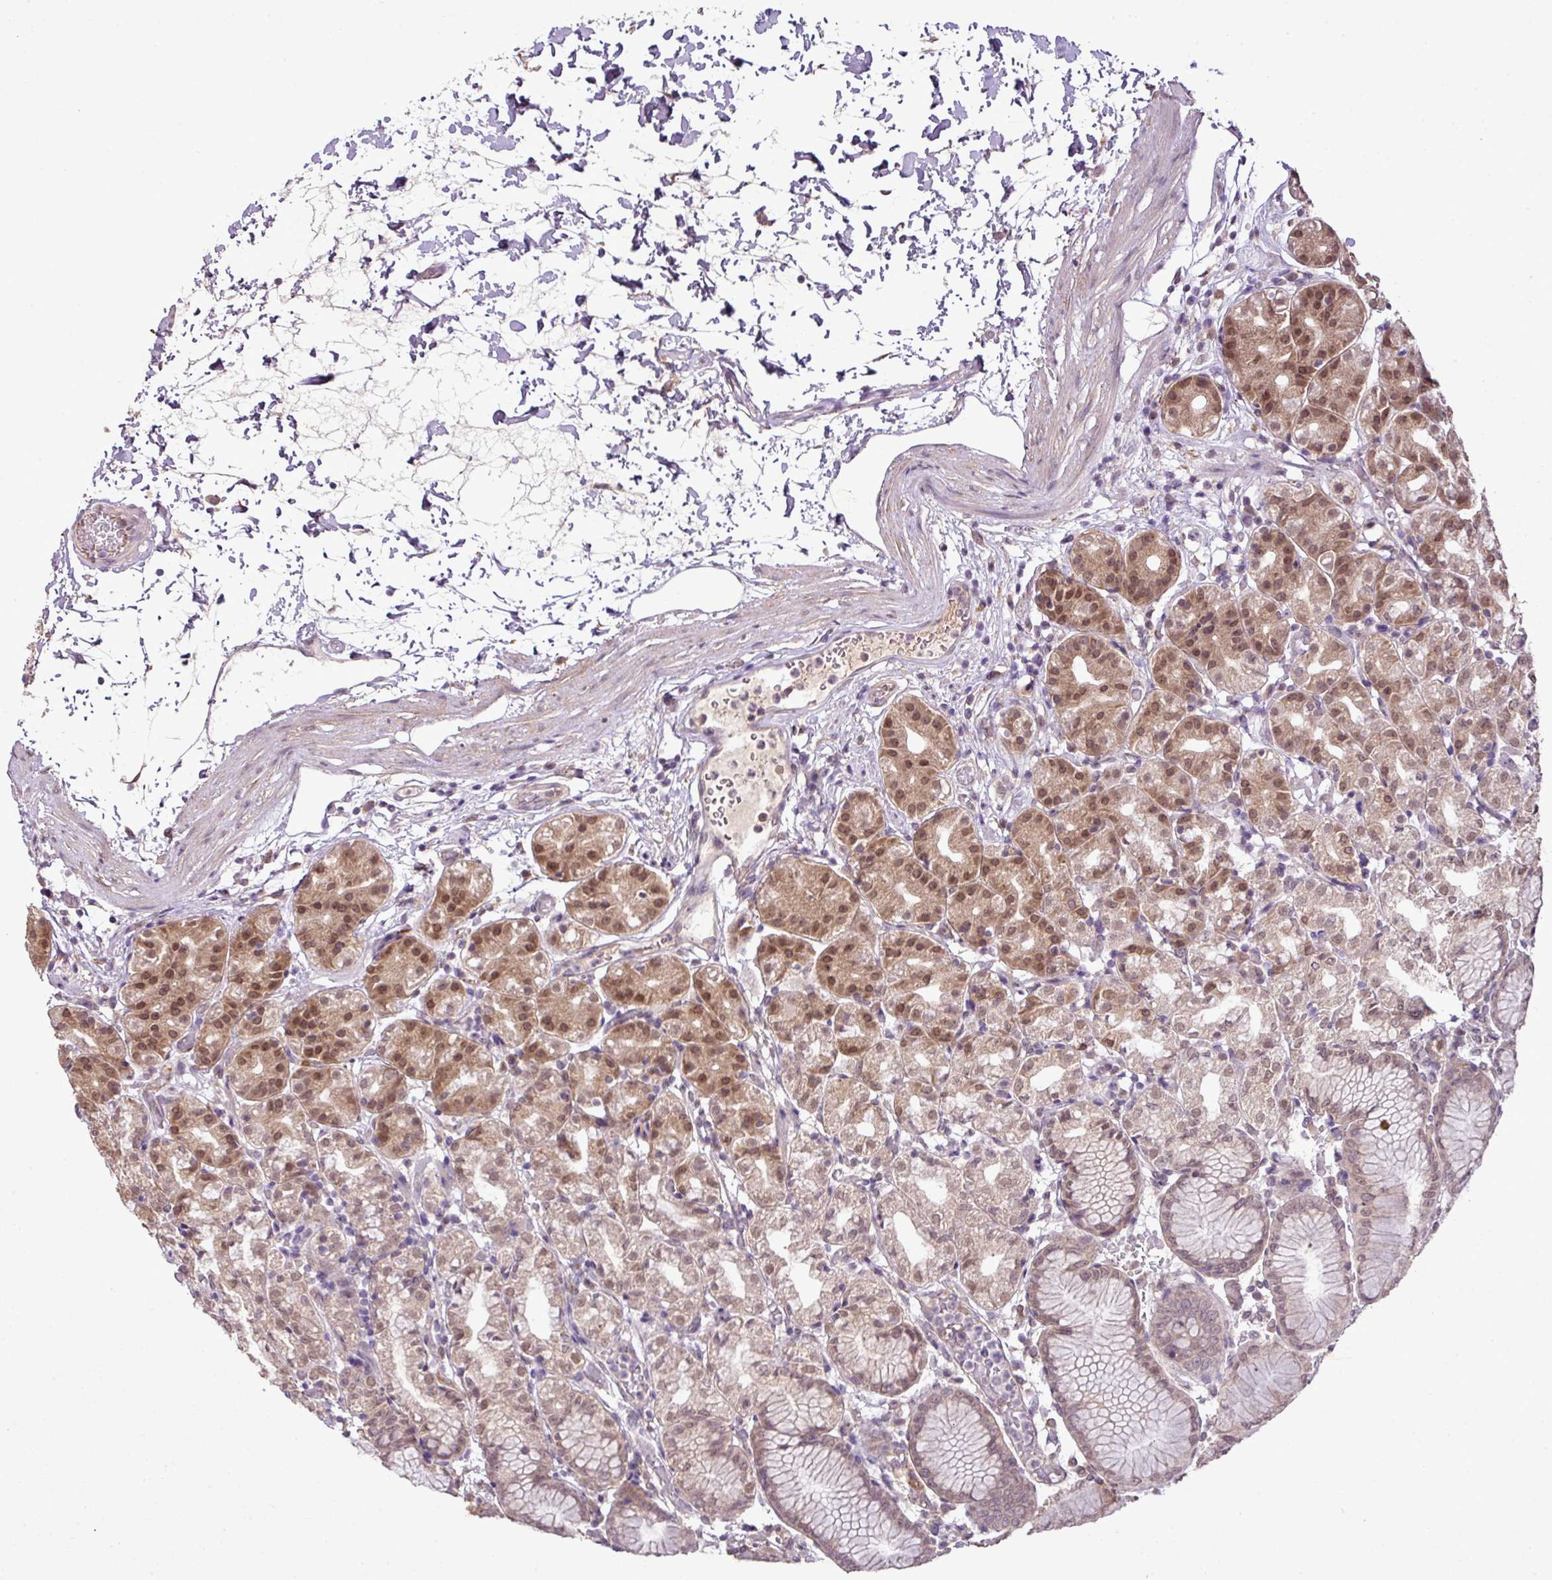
{"staining": {"intensity": "moderate", "quantity": "25%-75%", "location": "cytoplasmic/membranous,nuclear"}, "tissue": "stomach", "cell_type": "Glandular cells", "image_type": "normal", "snomed": [{"axis": "morphology", "description": "Normal tissue, NOS"}, {"axis": "topography", "description": "Stomach"}], "caption": "A medium amount of moderate cytoplasmic/membranous,nuclear positivity is present in about 25%-75% of glandular cells in unremarkable stomach. Using DAB (3,3'-diaminobenzidine) (brown) and hematoxylin (blue) stains, captured at high magnification using brightfield microscopy.", "gene": "DNAAF4", "patient": {"sex": "female", "age": 57}}